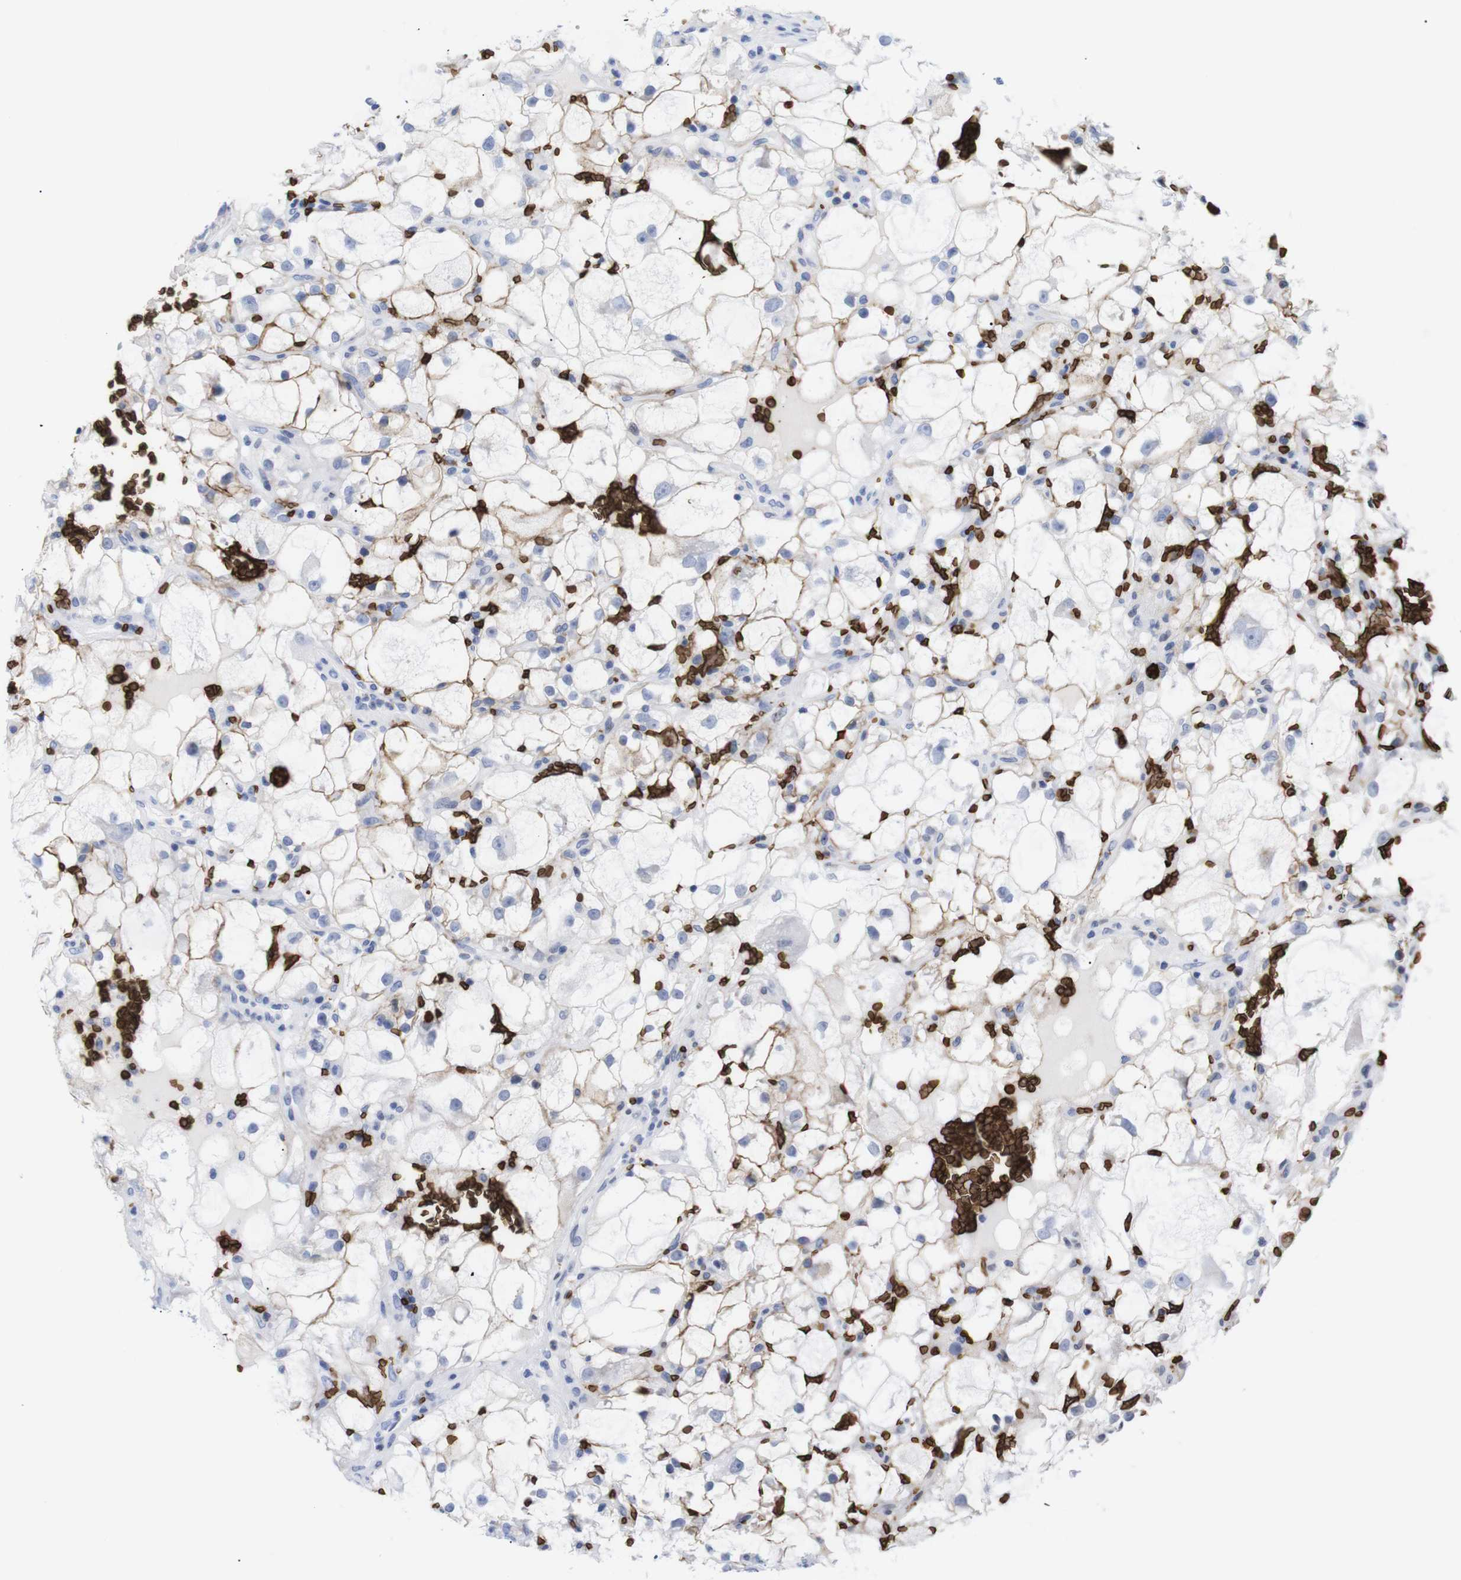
{"staining": {"intensity": "negative", "quantity": "none", "location": "none"}, "tissue": "renal cancer", "cell_type": "Tumor cells", "image_type": "cancer", "snomed": [{"axis": "morphology", "description": "Adenocarcinoma, NOS"}, {"axis": "topography", "description": "Kidney"}], "caption": "DAB (3,3'-diaminobenzidine) immunohistochemical staining of human renal adenocarcinoma shows no significant expression in tumor cells.", "gene": "S1PR2", "patient": {"sex": "female", "age": 60}}